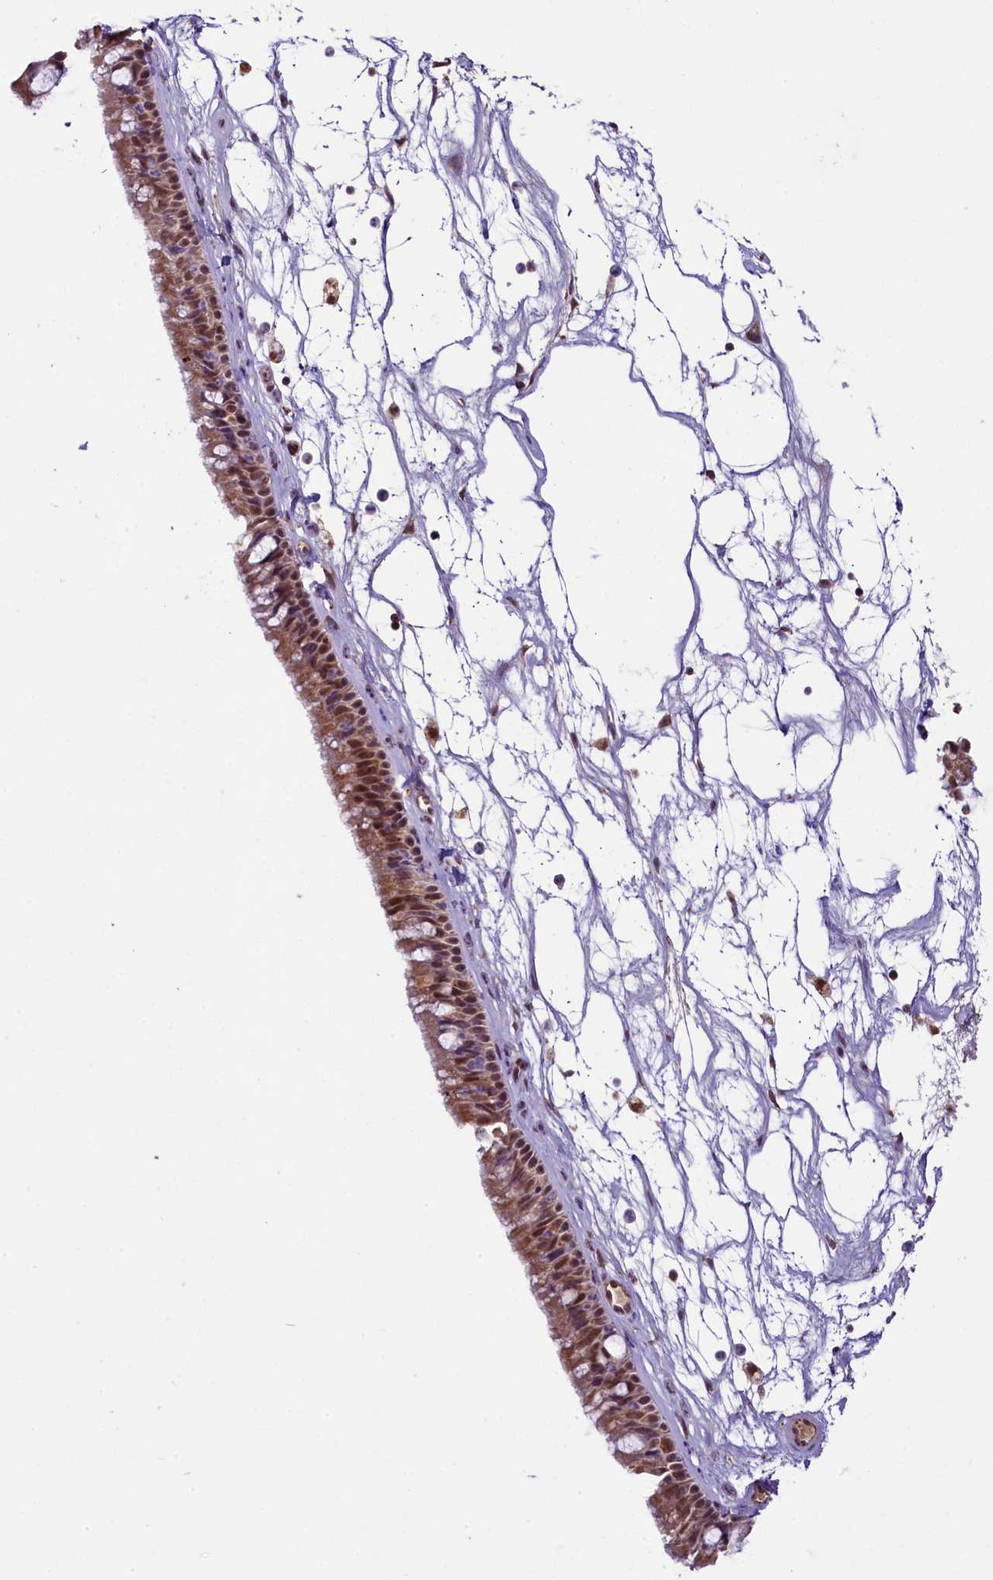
{"staining": {"intensity": "moderate", "quantity": ">75%", "location": "cytoplasmic/membranous,nuclear"}, "tissue": "nasopharynx", "cell_type": "Respiratory epithelial cells", "image_type": "normal", "snomed": [{"axis": "morphology", "description": "Normal tissue, NOS"}, {"axis": "topography", "description": "Nasopharynx"}], "caption": "This photomicrograph exhibits benign nasopharynx stained with IHC to label a protein in brown. The cytoplasmic/membranous,nuclear of respiratory epithelial cells show moderate positivity for the protein. Nuclei are counter-stained blue.", "gene": "PAF1", "patient": {"sex": "male", "age": 64}}